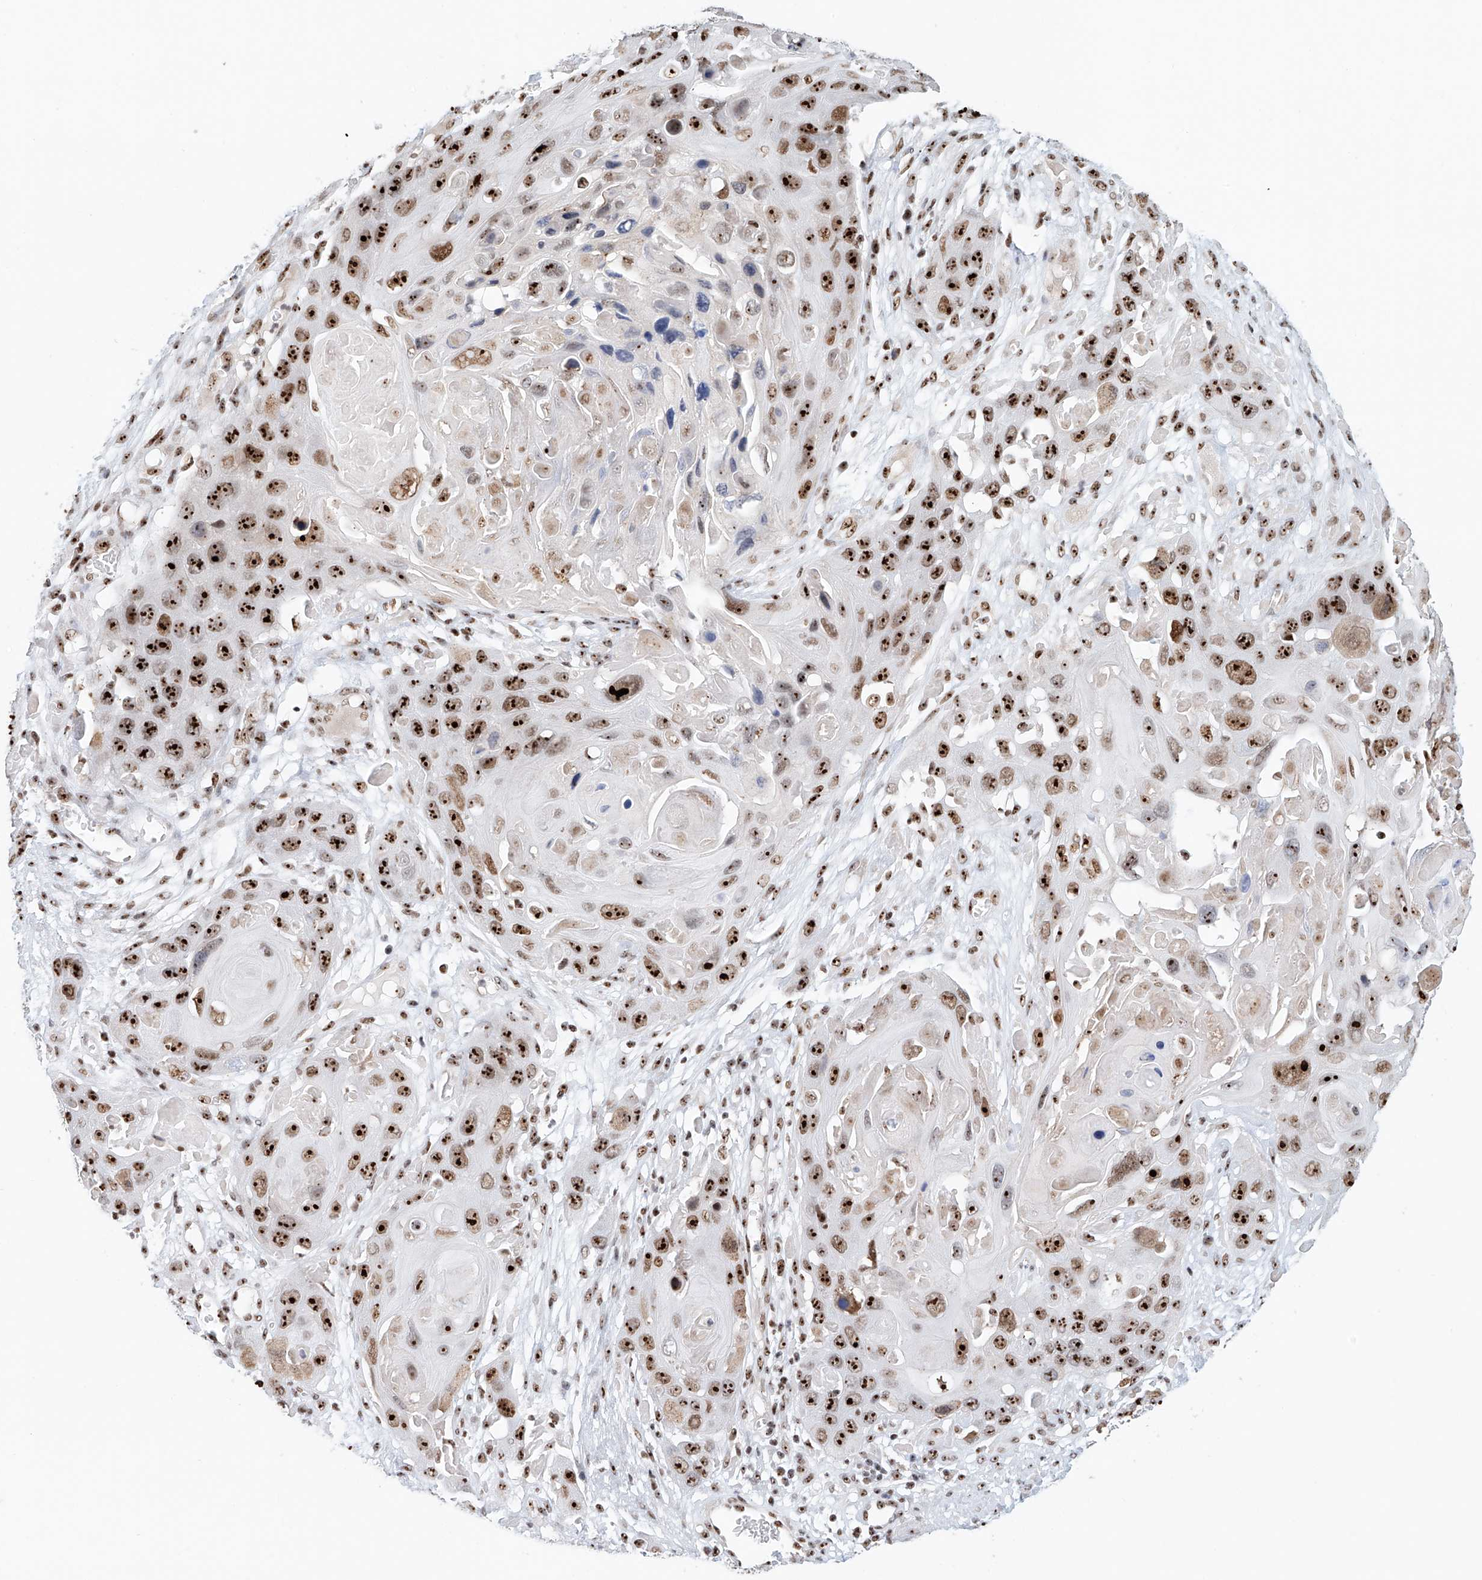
{"staining": {"intensity": "strong", "quantity": ">75%", "location": "nuclear"}, "tissue": "skin cancer", "cell_type": "Tumor cells", "image_type": "cancer", "snomed": [{"axis": "morphology", "description": "Squamous cell carcinoma, NOS"}, {"axis": "topography", "description": "Skin"}], "caption": "Skin cancer tissue demonstrates strong nuclear expression in approximately >75% of tumor cells, visualized by immunohistochemistry.", "gene": "PRUNE2", "patient": {"sex": "male", "age": 55}}